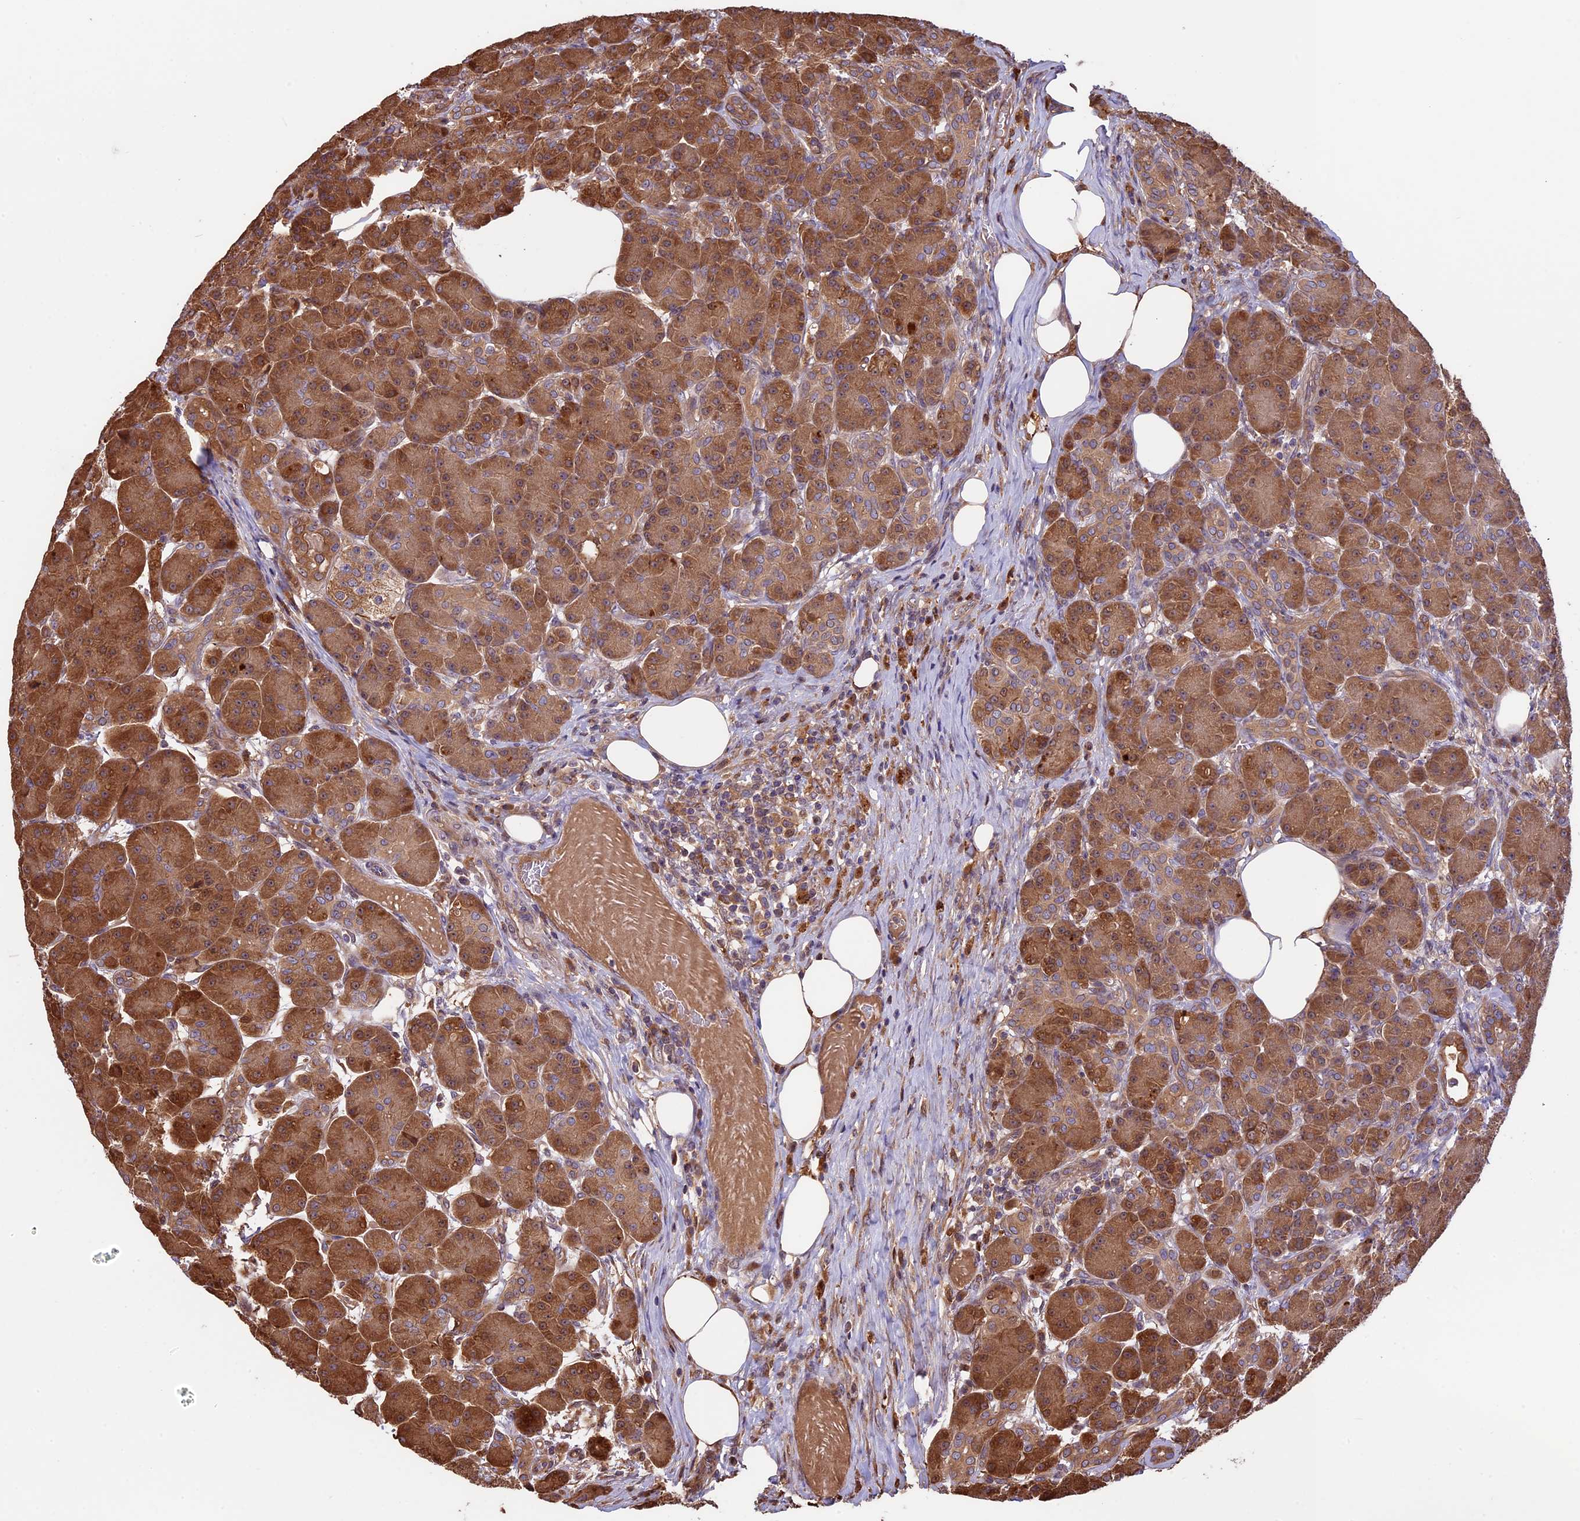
{"staining": {"intensity": "strong", "quantity": ">75%", "location": "cytoplasmic/membranous"}, "tissue": "pancreas", "cell_type": "Exocrine glandular cells", "image_type": "normal", "snomed": [{"axis": "morphology", "description": "Normal tissue, NOS"}, {"axis": "topography", "description": "Pancreas"}], "caption": "Strong cytoplasmic/membranous staining for a protein is identified in approximately >75% of exocrine glandular cells of normal pancreas using IHC.", "gene": "VWA3A", "patient": {"sex": "male", "age": 63}}